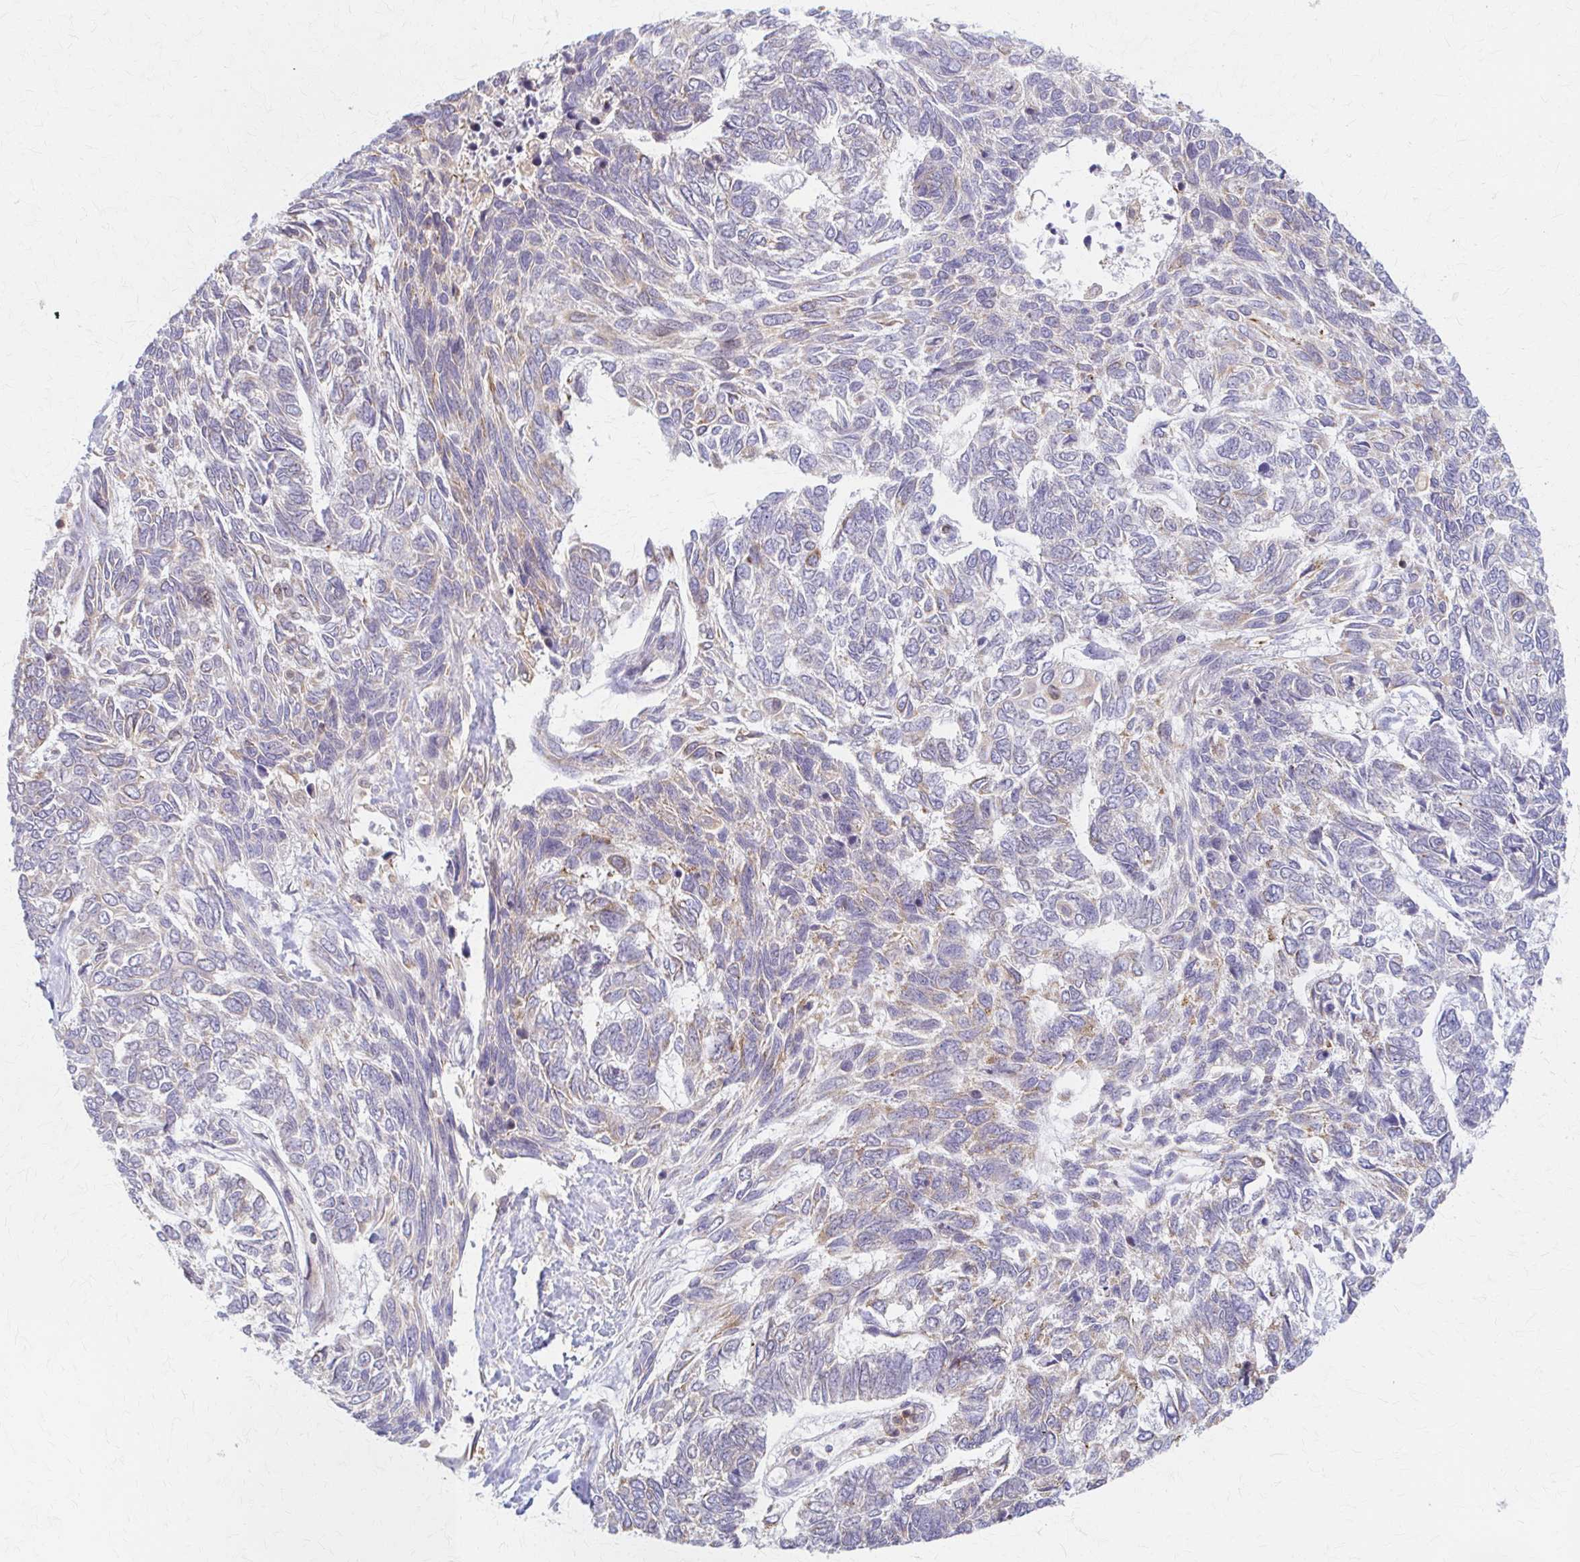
{"staining": {"intensity": "weak", "quantity": "25%-75%", "location": "cytoplasmic/membranous"}, "tissue": "skin cancer", "cell_type": "Tumor cells", "image_type": "cancer", "snomed": [{"axis": "morphology", "description": "Basal cell carcinoma"}, {"axis": "topography", "description": "Skin"}], "caption": "A micrograph of skin basal cell carcinoma stained for a protein exhibits weak cytoplasmic/membranous brown staining in tumor cells.", "gene": "ARHGAP35", "patient": {"sex": "female", "age": 65}}